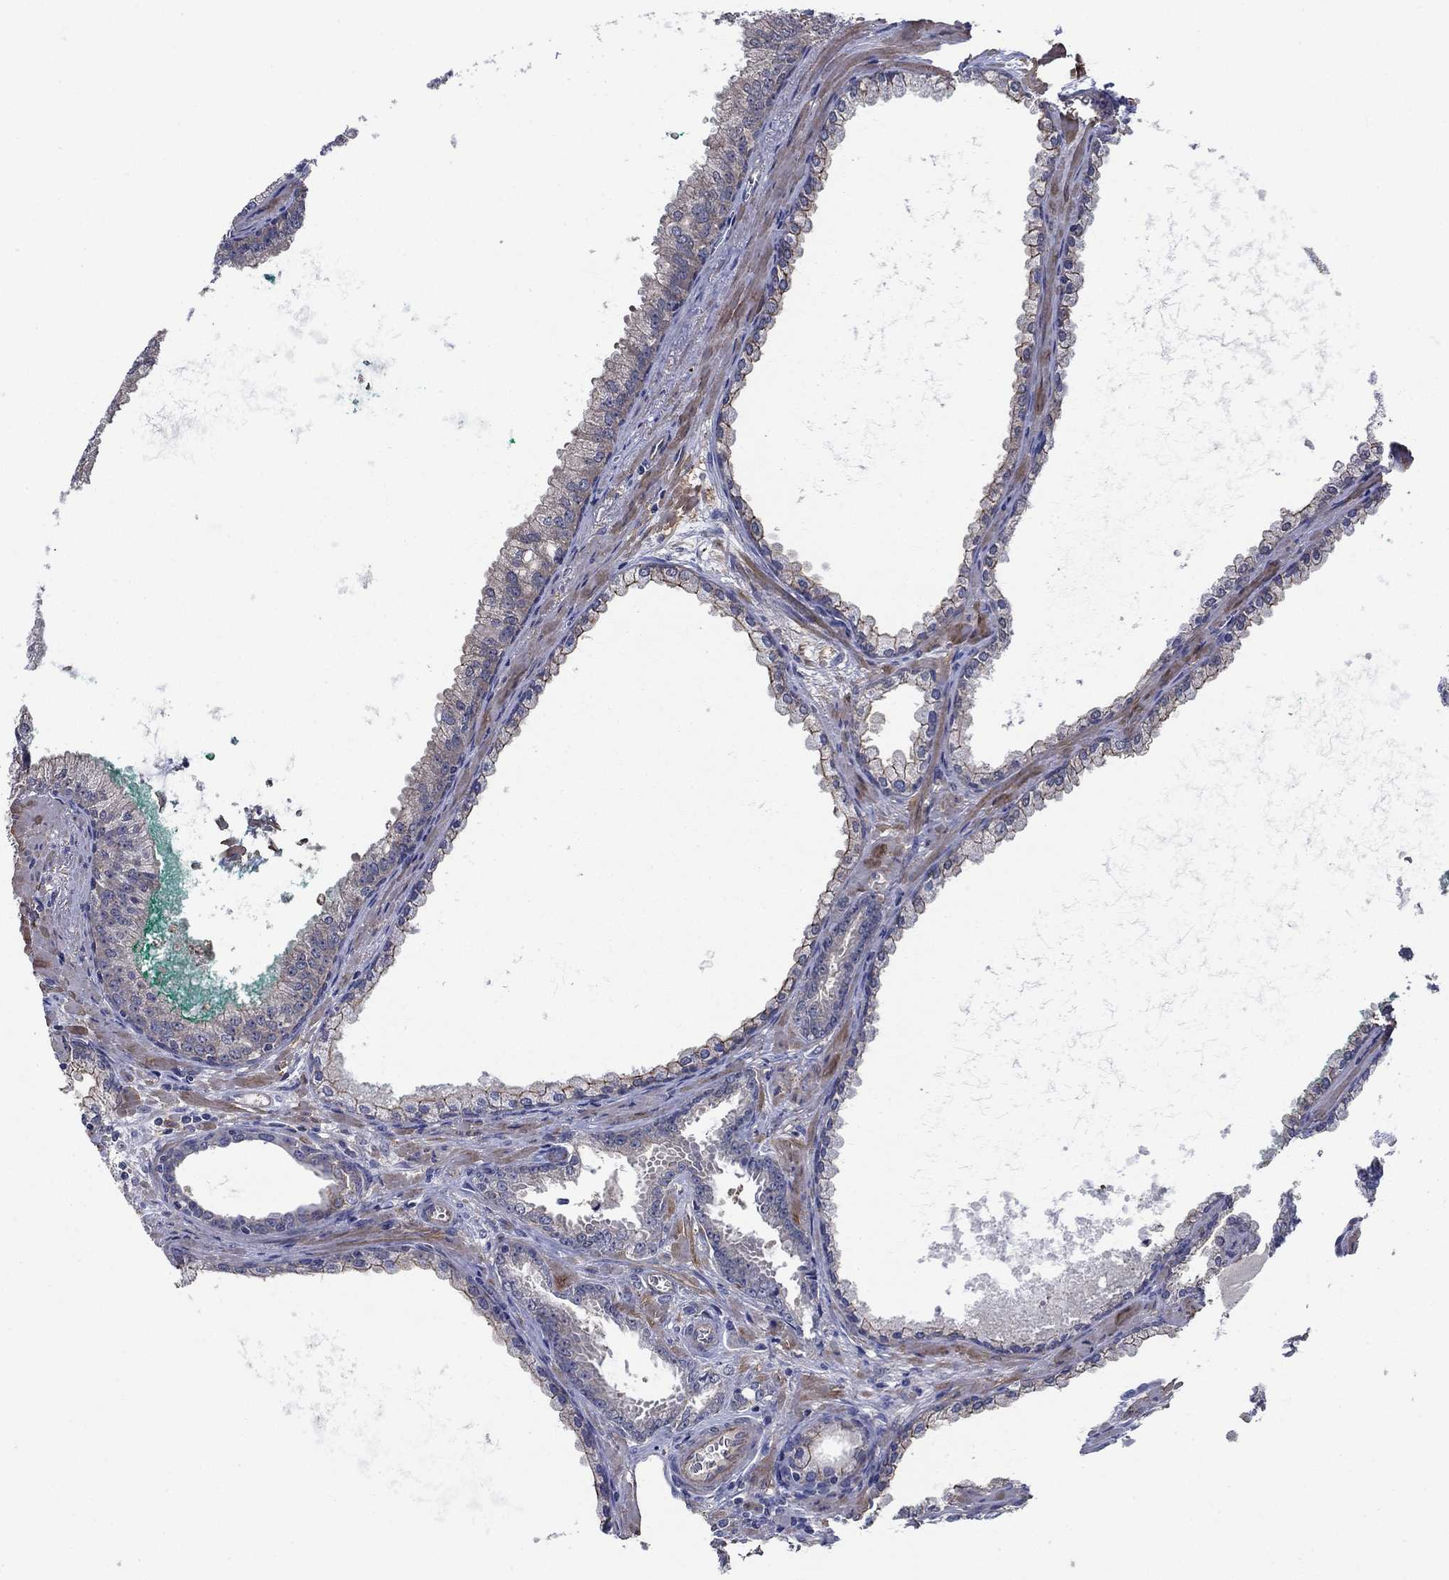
{"staining": {"intensity": "moderate", "quantity": "<25%", "location": "cytoplasmic/membranous"}, "tissue": "prostate cancer", "cell_type": "Tumor cells", "image_type": "cancer", "snomed": [{"axis": "morphology", "description": "Adenocarcinoma, NOS"}, {"axis": "topography", "description": "Prostate"}], "caption": "Human prostate adenocarcinoma stained for a protein (brown) demonstrates moderate cytoplasmic/membranous positive staining in approximately <25% of tumor cells.", "gene": "FLNC", "patient": {"sex": "male", "age": 67}}